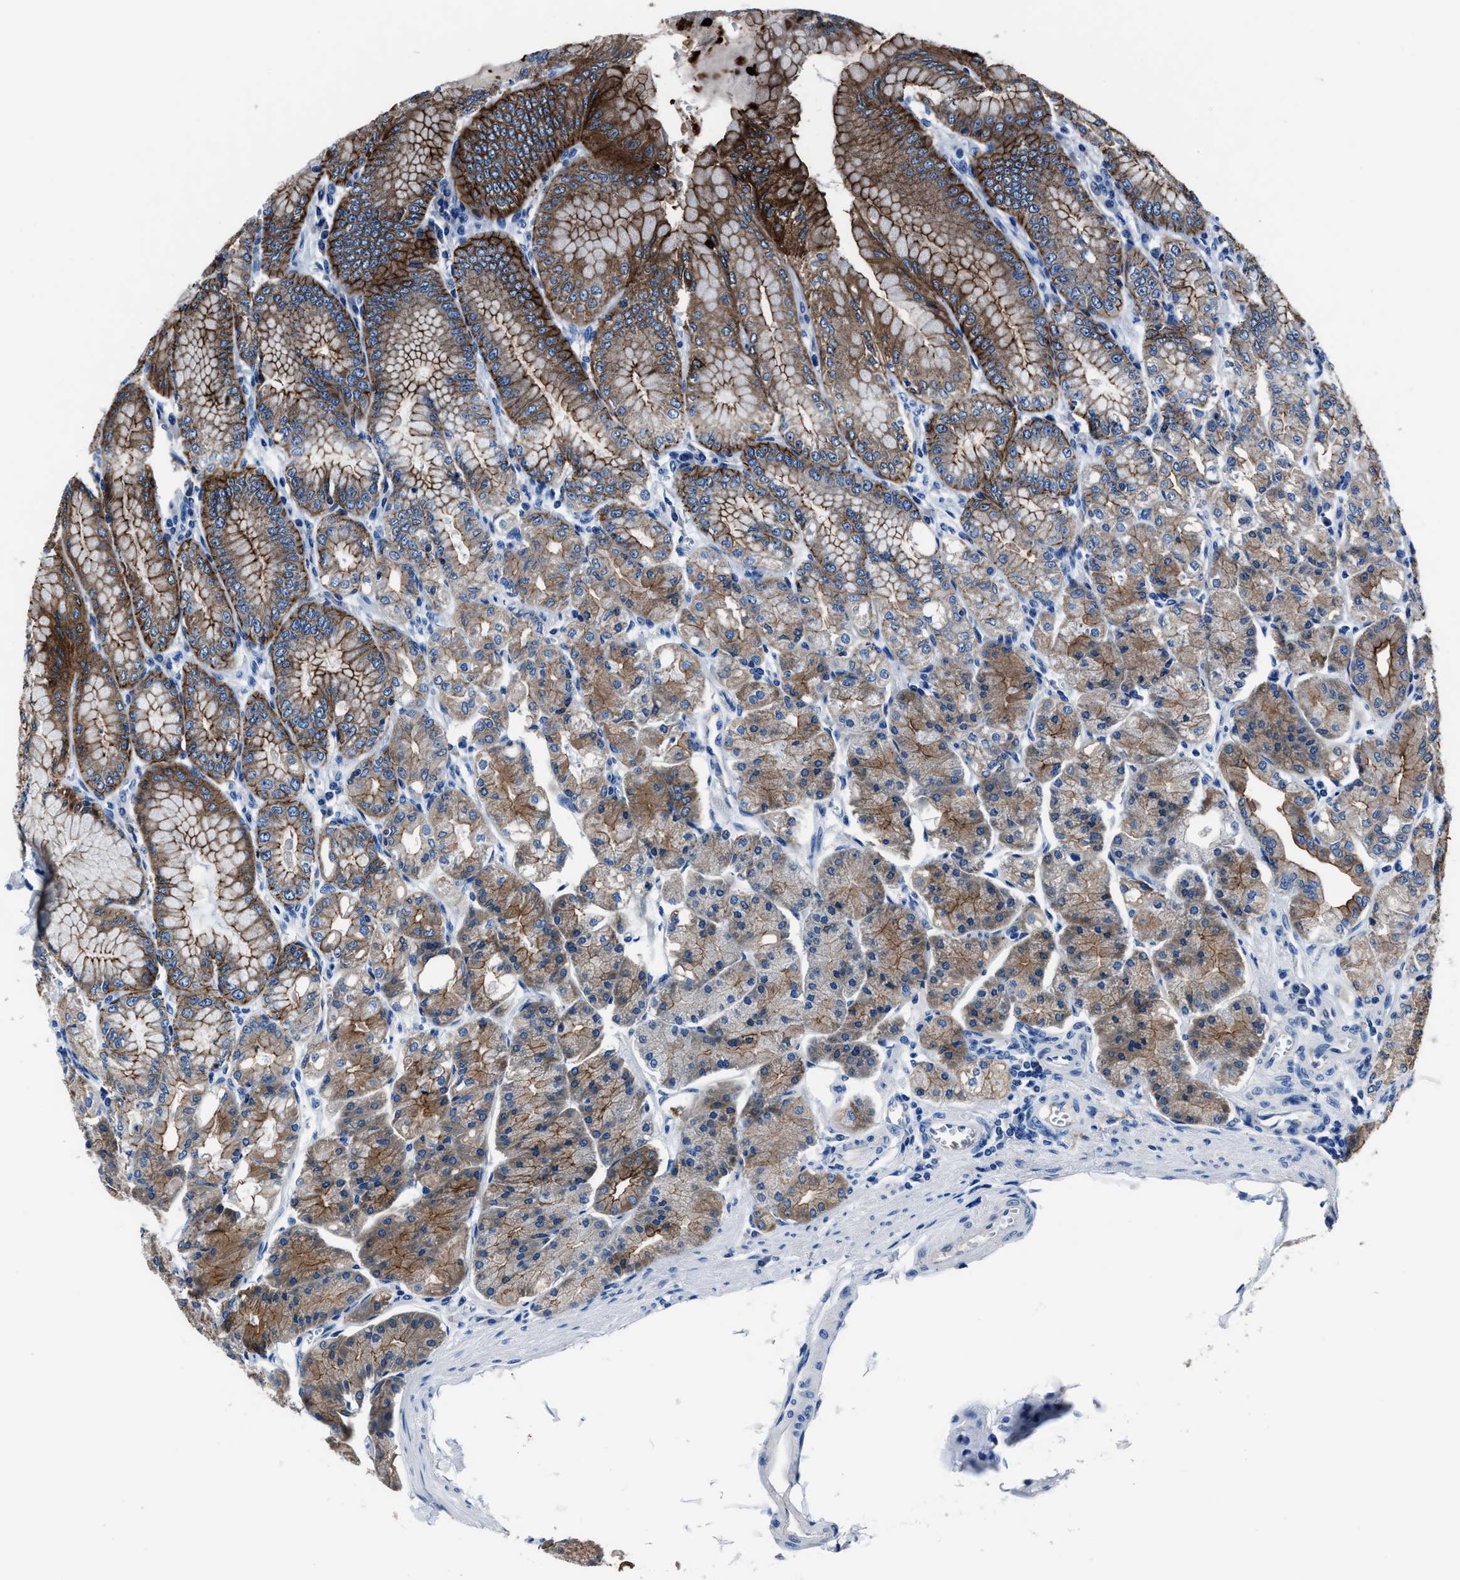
{"staining": {"intensity": "strong", "quantity": ">75%", "location": "cytoplasmic/membranous"}, "tissue": "stomach", "cell_type": "Glandular cells", "image_type": "normal", "snomed": [{"axis": "morphology", "description": "Normal tissue, NOS"}, {"axis": "topography", "description": "Stomach, lower"}], "caption": "Glandular cells display high levels of strong cytoplasmic/membranous positivity in approximately >75% of cells in normal human stomach.", "gene": "LMO7", "patient": {"sex": "male", "age": 71}}